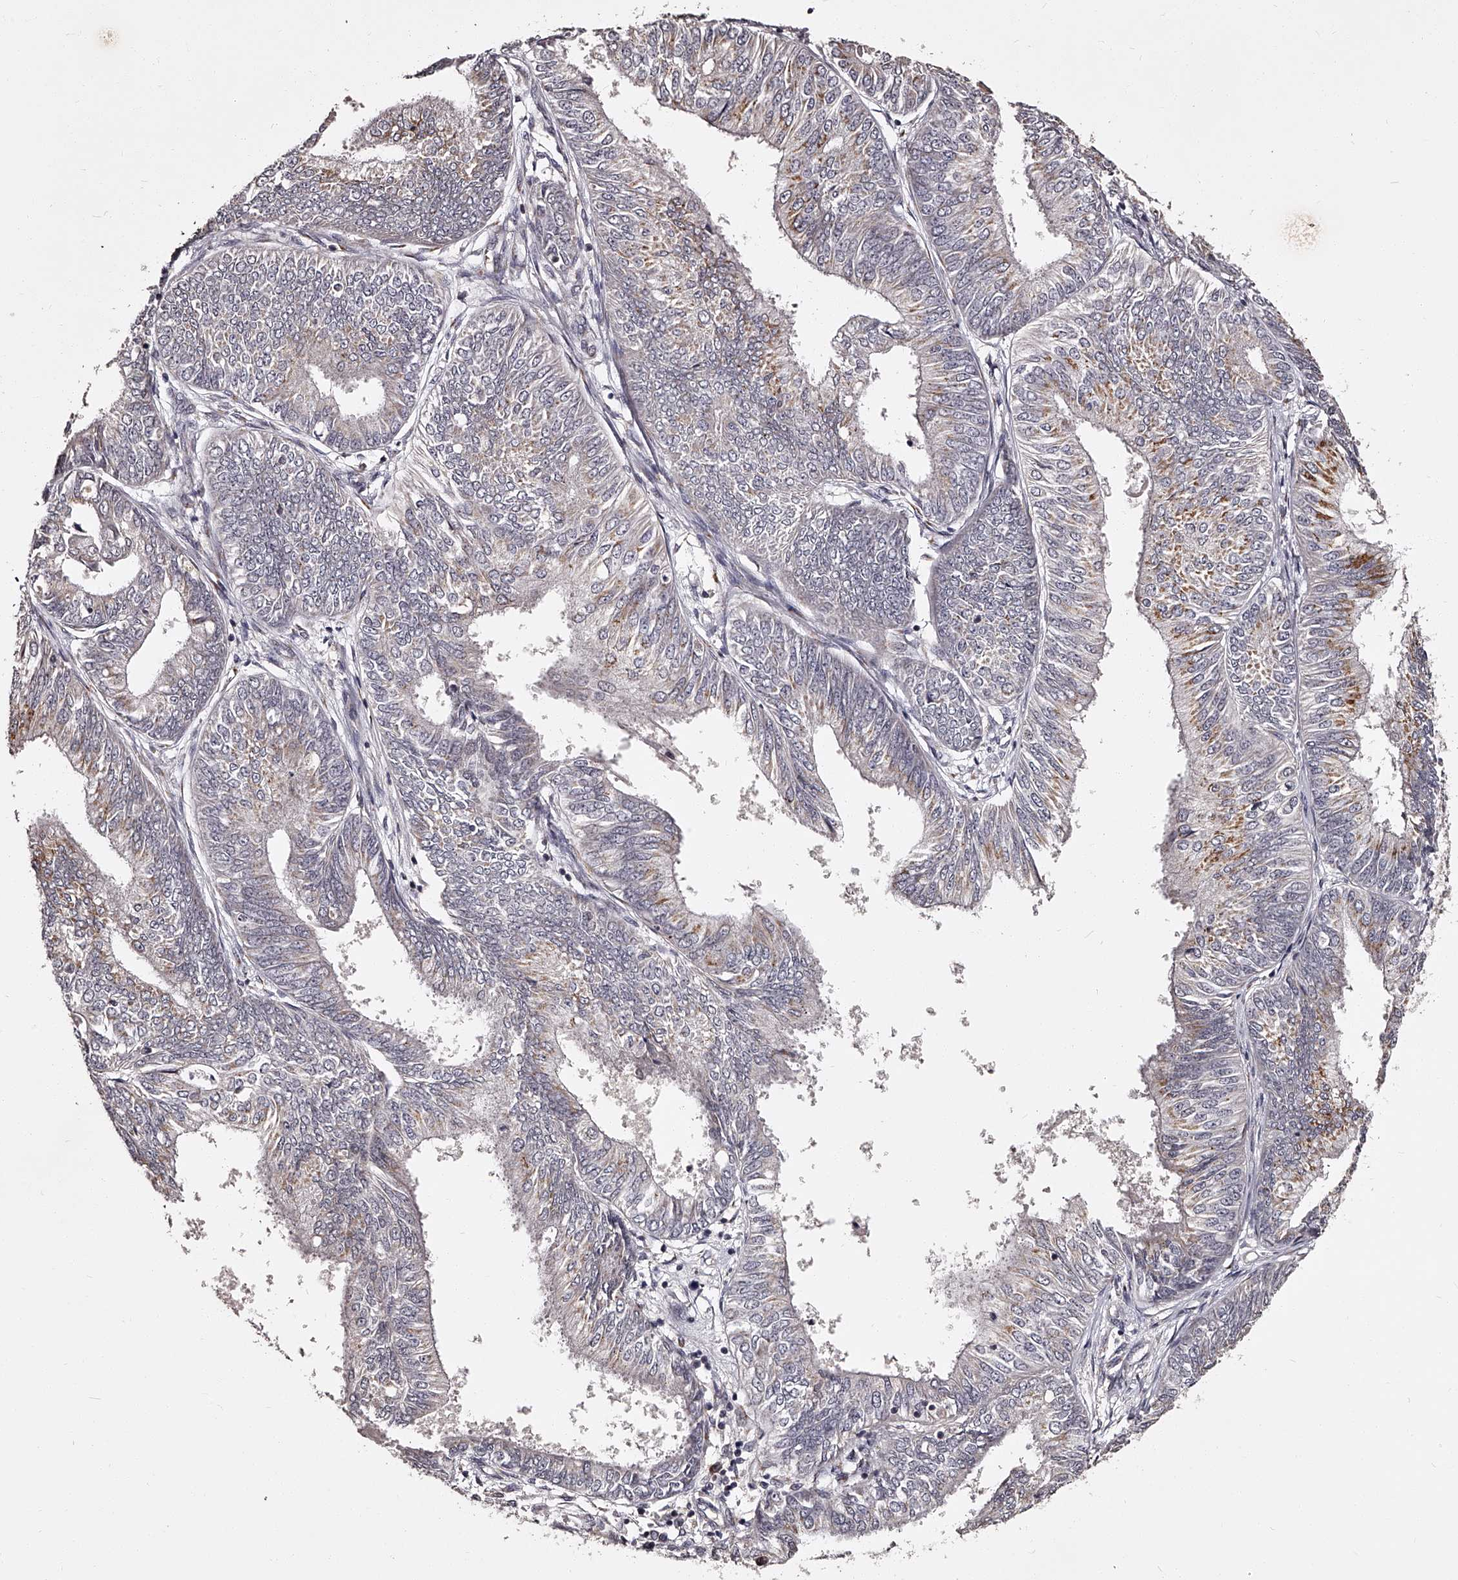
{"staining": {"intensity": "moderate", "quantity": "<25%", "location": "cytoplasmic/membranous"}, "tissue": "endometrial cancer", "cell_type": "Tumor cells", "image_type": "cancer", "snomed": [{"axis": "morphology", "description": "Adenocarcinoma, NOS"}, {"axis": "topography", "description": "Endometrium"}], "caption": "Adenocarcinoma (endometrial) tissue shows moderate cytoplasmic/membranous positivity in about <25% of tumor cells, visualized by immunohistochemistry.", "gene": "RSC1A1", "patient": {"sex": "female", "age": 58}}